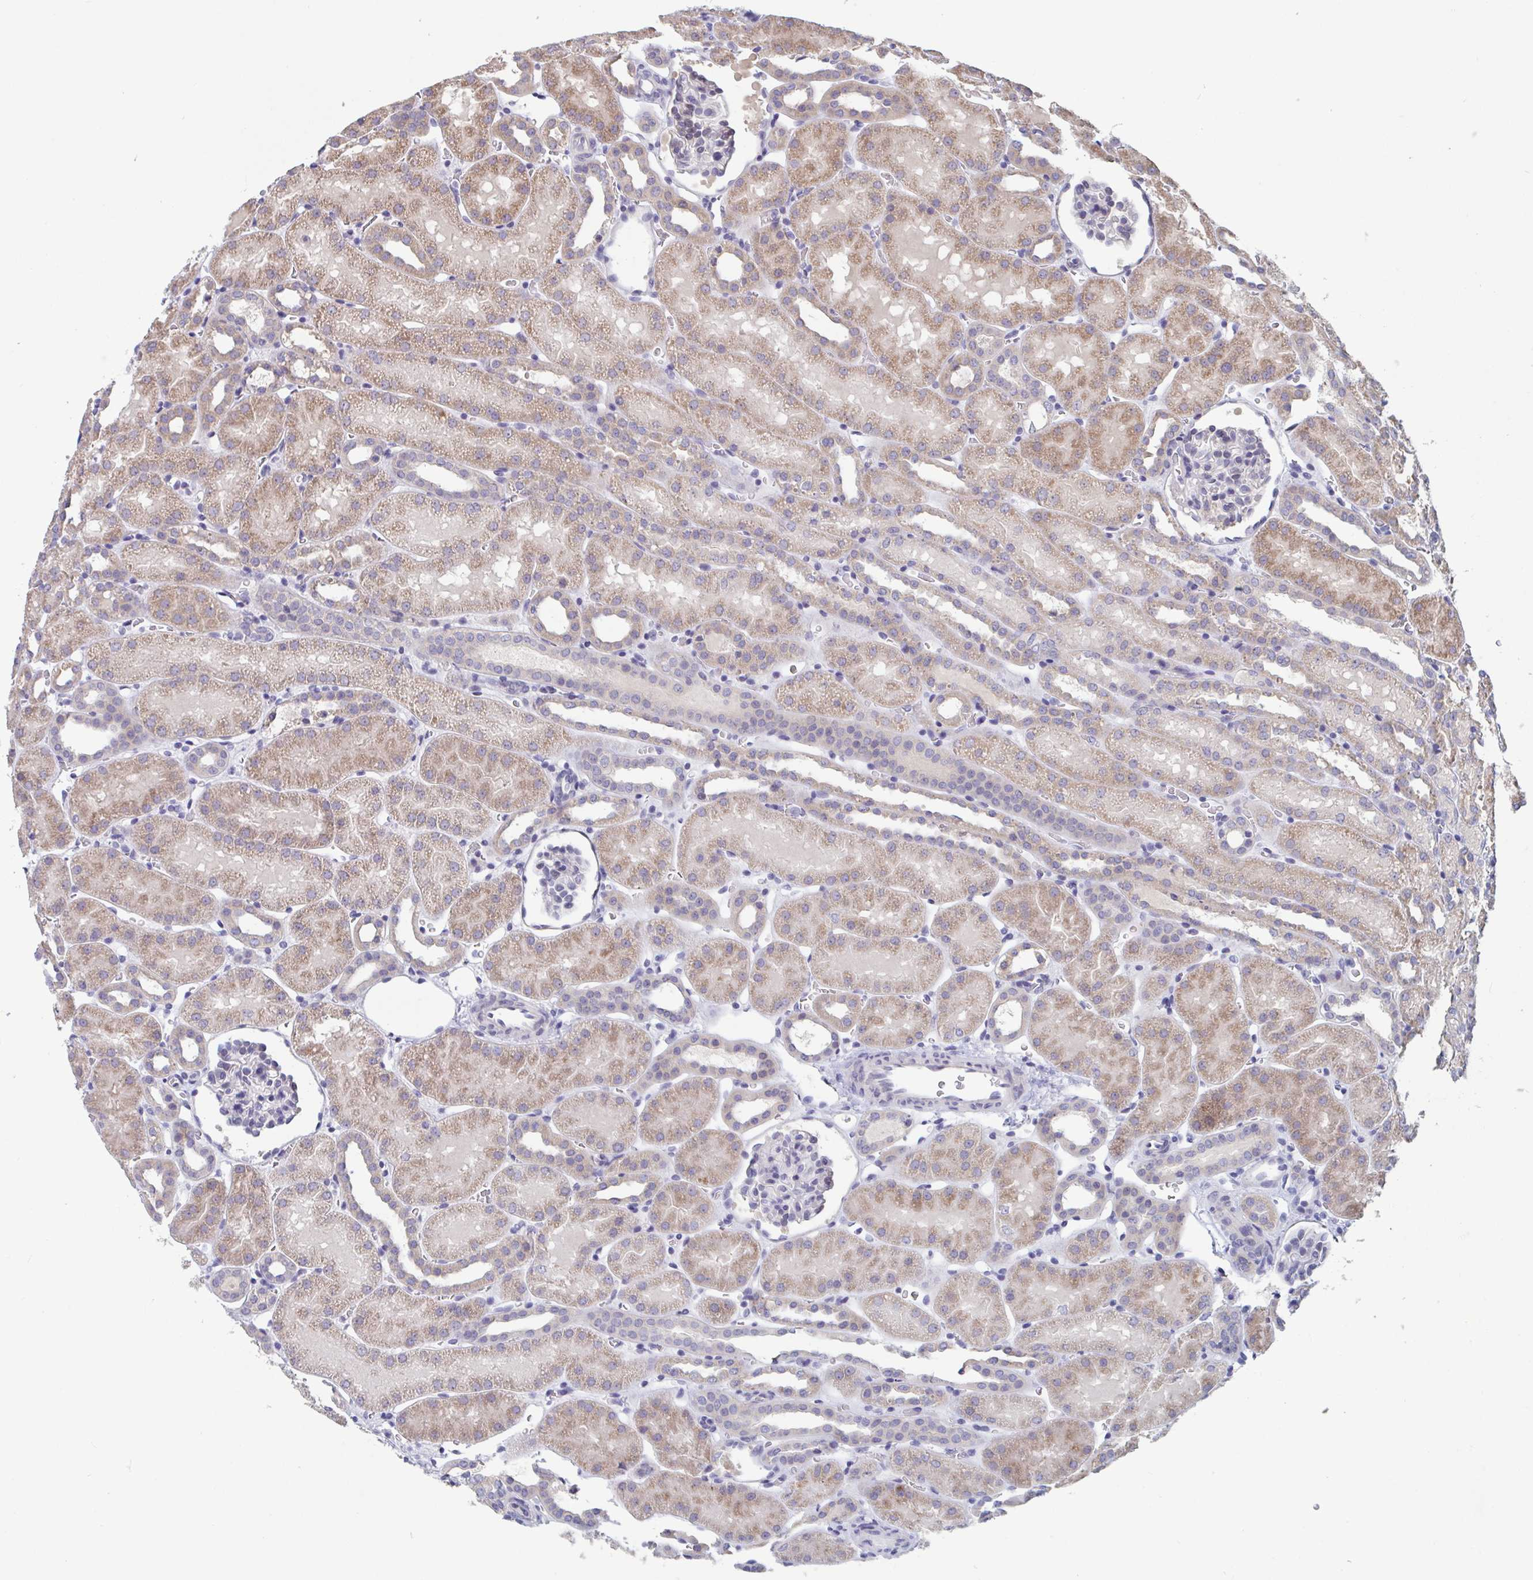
{"staining": {"intensity": "negative", "quantity": "none", "location": "none"}, "tissue": "kidney", "cell_type": "Cells in glomeruli", "image_type": "normal", "snomed": [{"axis": "morphology", "description": "Normal tissue, NOS"}, {"axis": "topography", "description": "Kidney"}], "caption": "The immunohistochemistry (IHC) image has no significant positivity in cells in glomeruli of kidney. (DAB (3,3'-diaminobenzidine) IHC with hematoxylin counter stain).", "gene": "UNKL", "patient": {"sex": "male", "age": 2}}